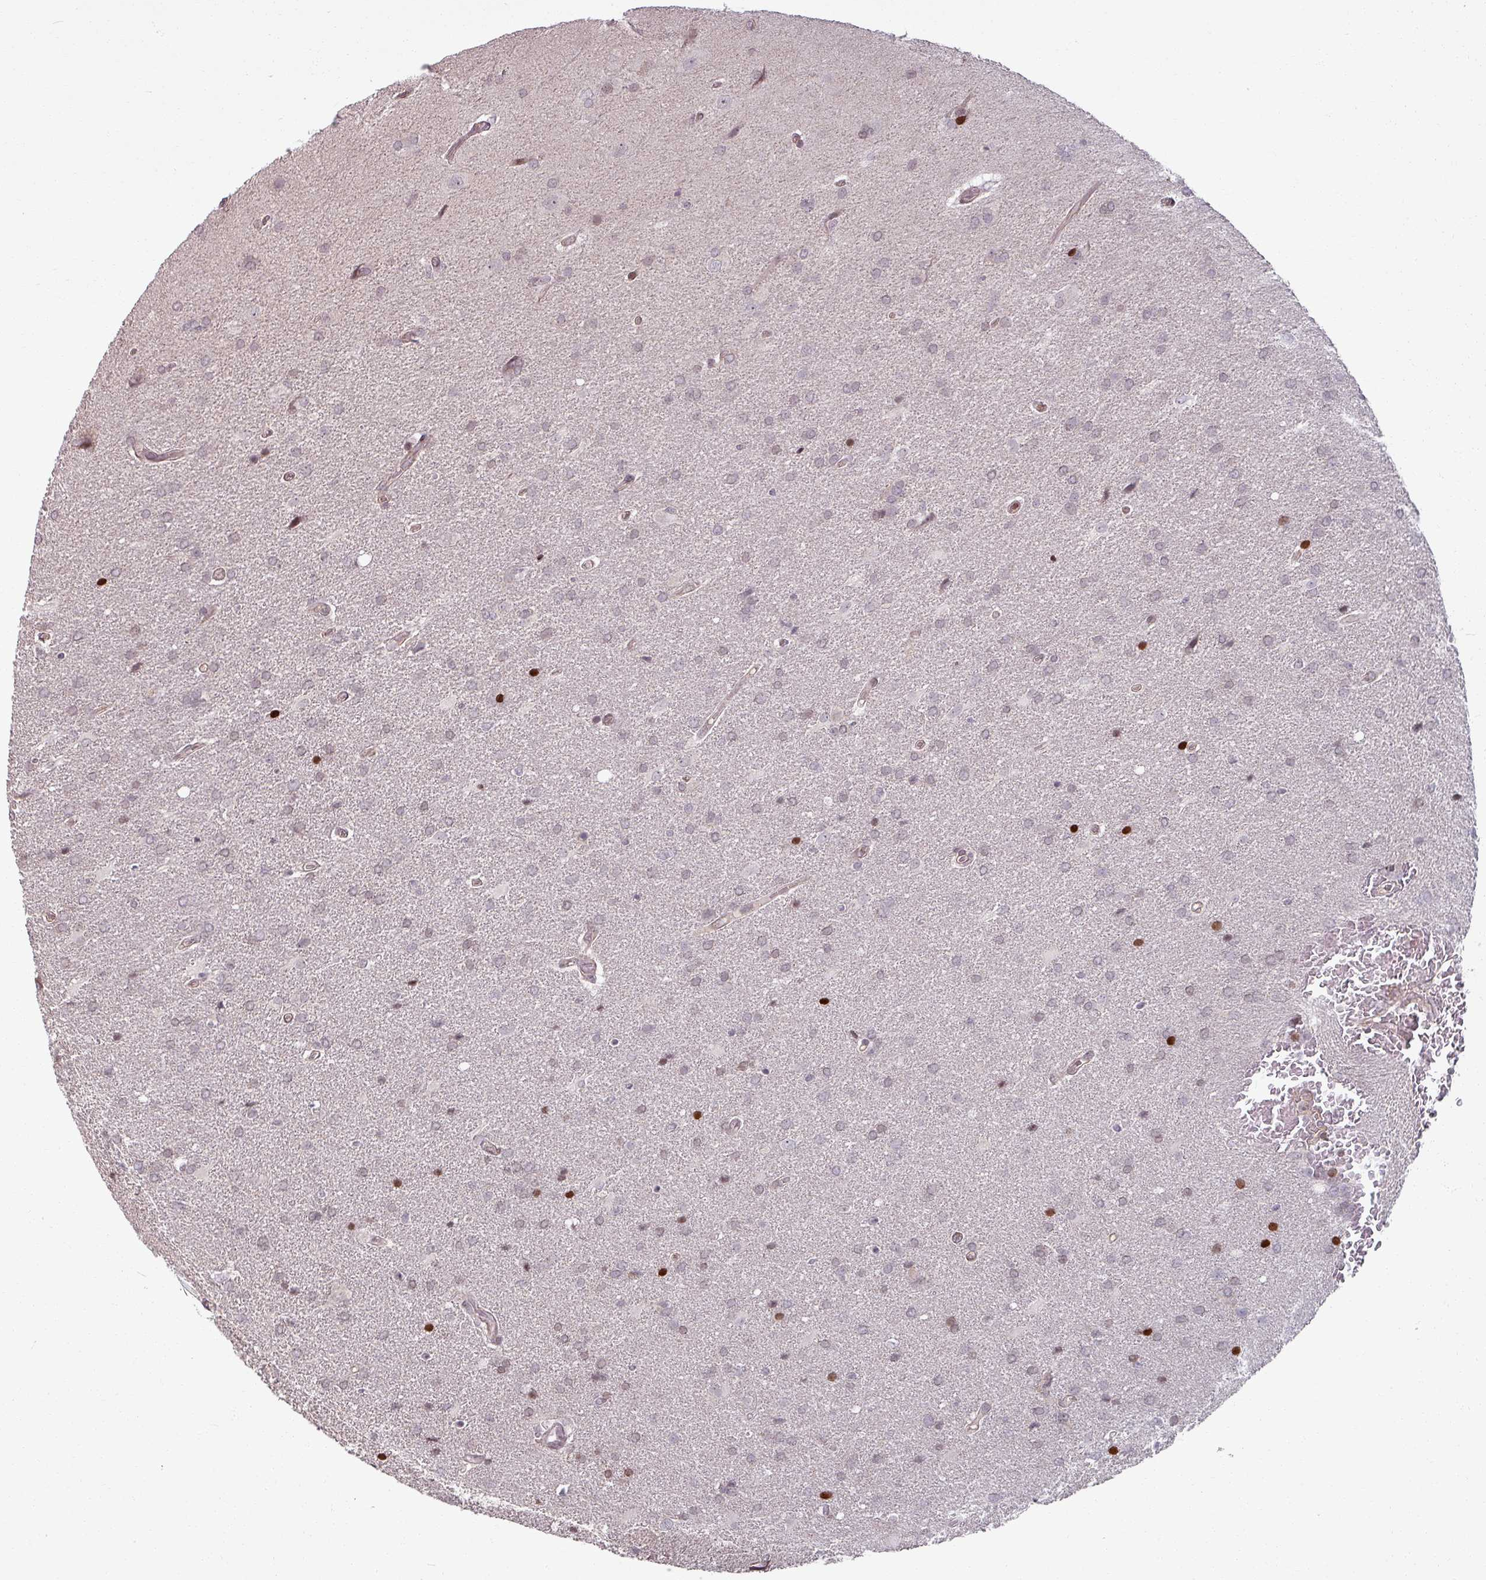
{"staining": {"intensity": "weak", "quantity": "25%-75%", "location": "nuclear"}, "tissue": "glioma", "cell_type": "Tumor cells", "image_type": "cancer", "snomed": [{"axis": "morphology", "description": "Glioma, malignant, High grade"}, {"axis": "topography", "description": "Brain"}], "caption": "This image displays IHC staining of human malignant high-grade glioma, with low weak nuclear positivity in about 25%-75% of tumor cells.", "gene": "NCOR1", "patient": {"sex": "male", "age": 56}}